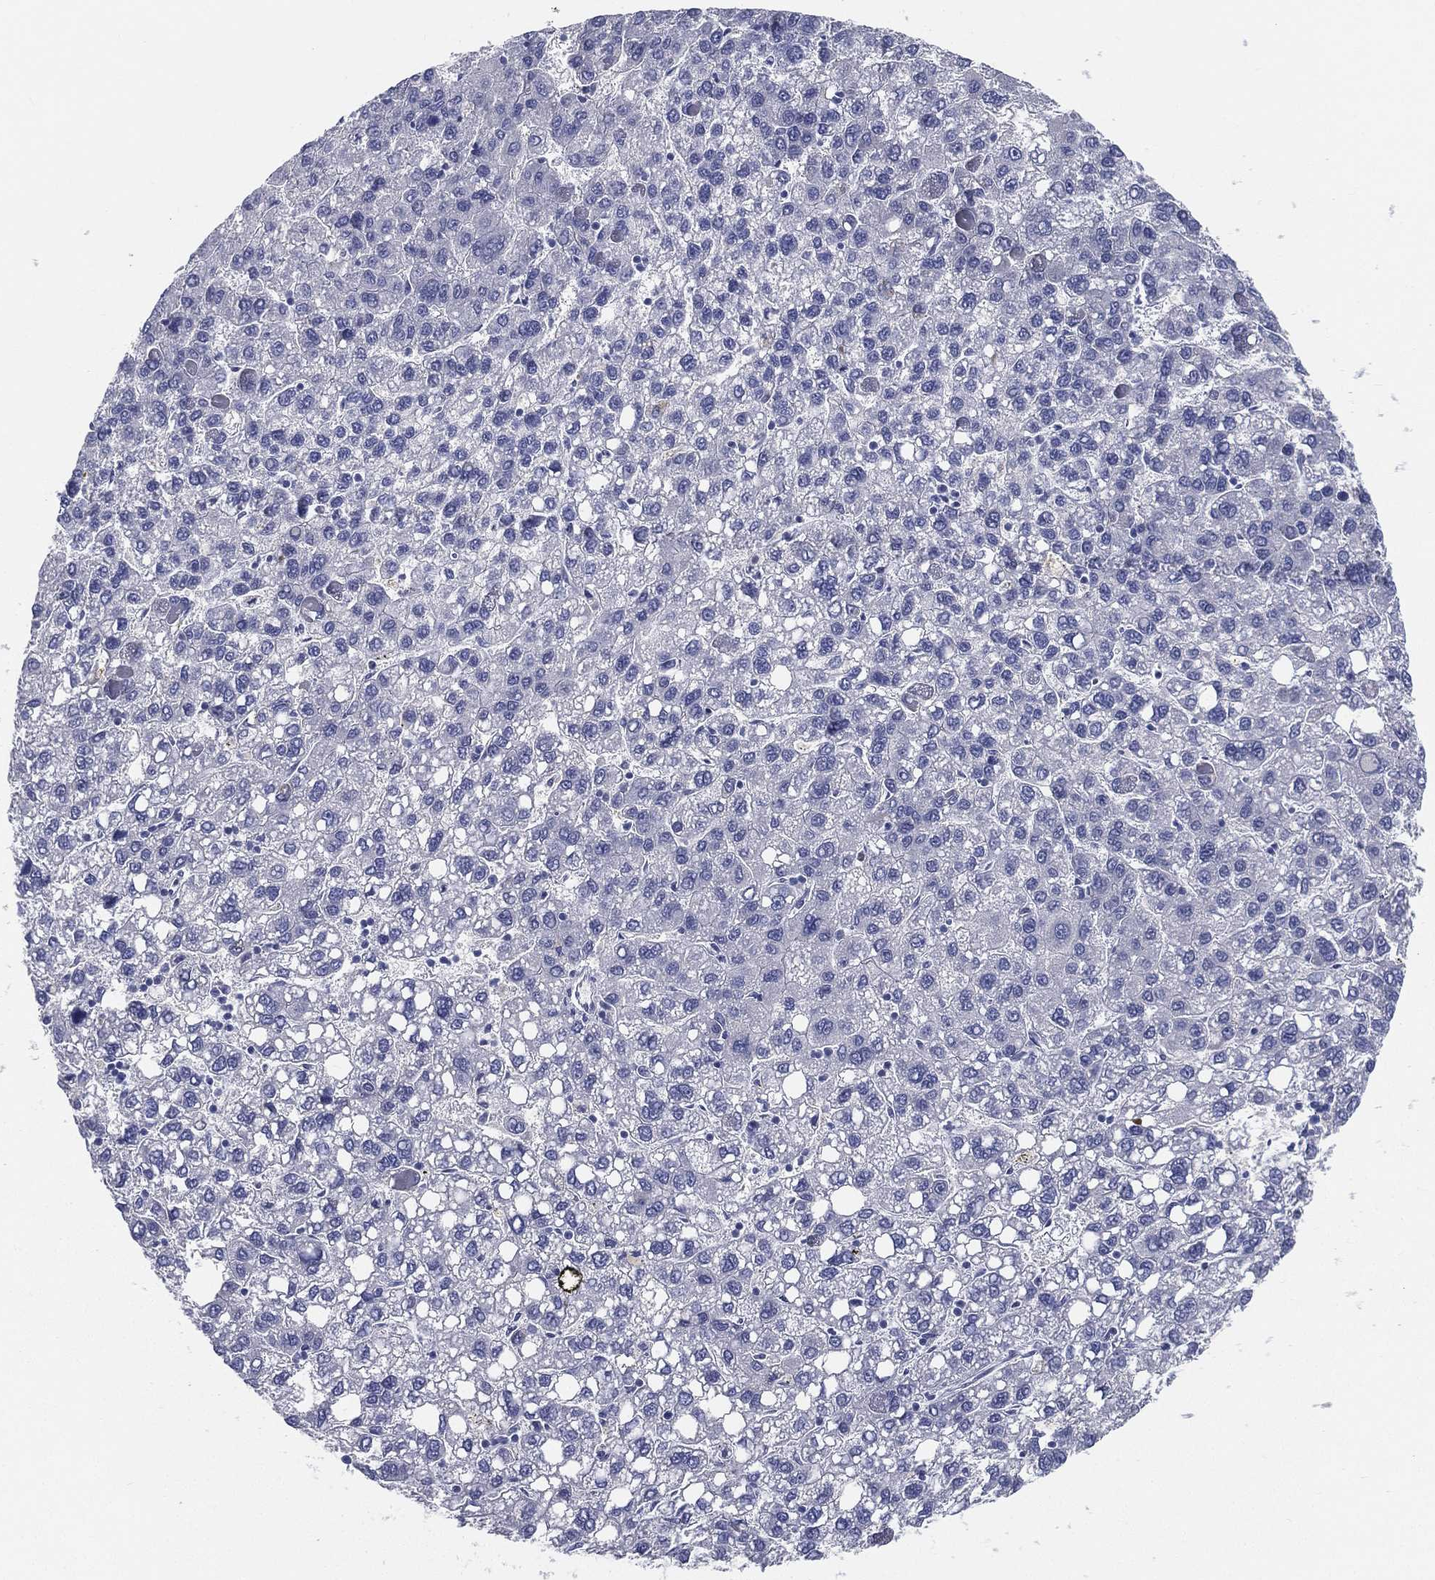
{"staining": {"intensity": "negative", "quantity": "none", "location": "none"}, "tissue": "liver cancer", "cell_type": "Tumor cells", "image_type": "cancer", "snomed": [{"axis": "morphology", "description": "Carcinoma, Hepatocellular, NOS"}, {"axis": "topography", "description": "Liver"}], "caption": "Liver hepatocellular carcinoma was stained to show a protein in brown. There is no significant expression in tumor cells. The staining is performed using DAB brown chromogen with nuclei counter-stained in using hematoxylin.", "gene": "STS", "patient": {"sex": "female", "age": 82}}